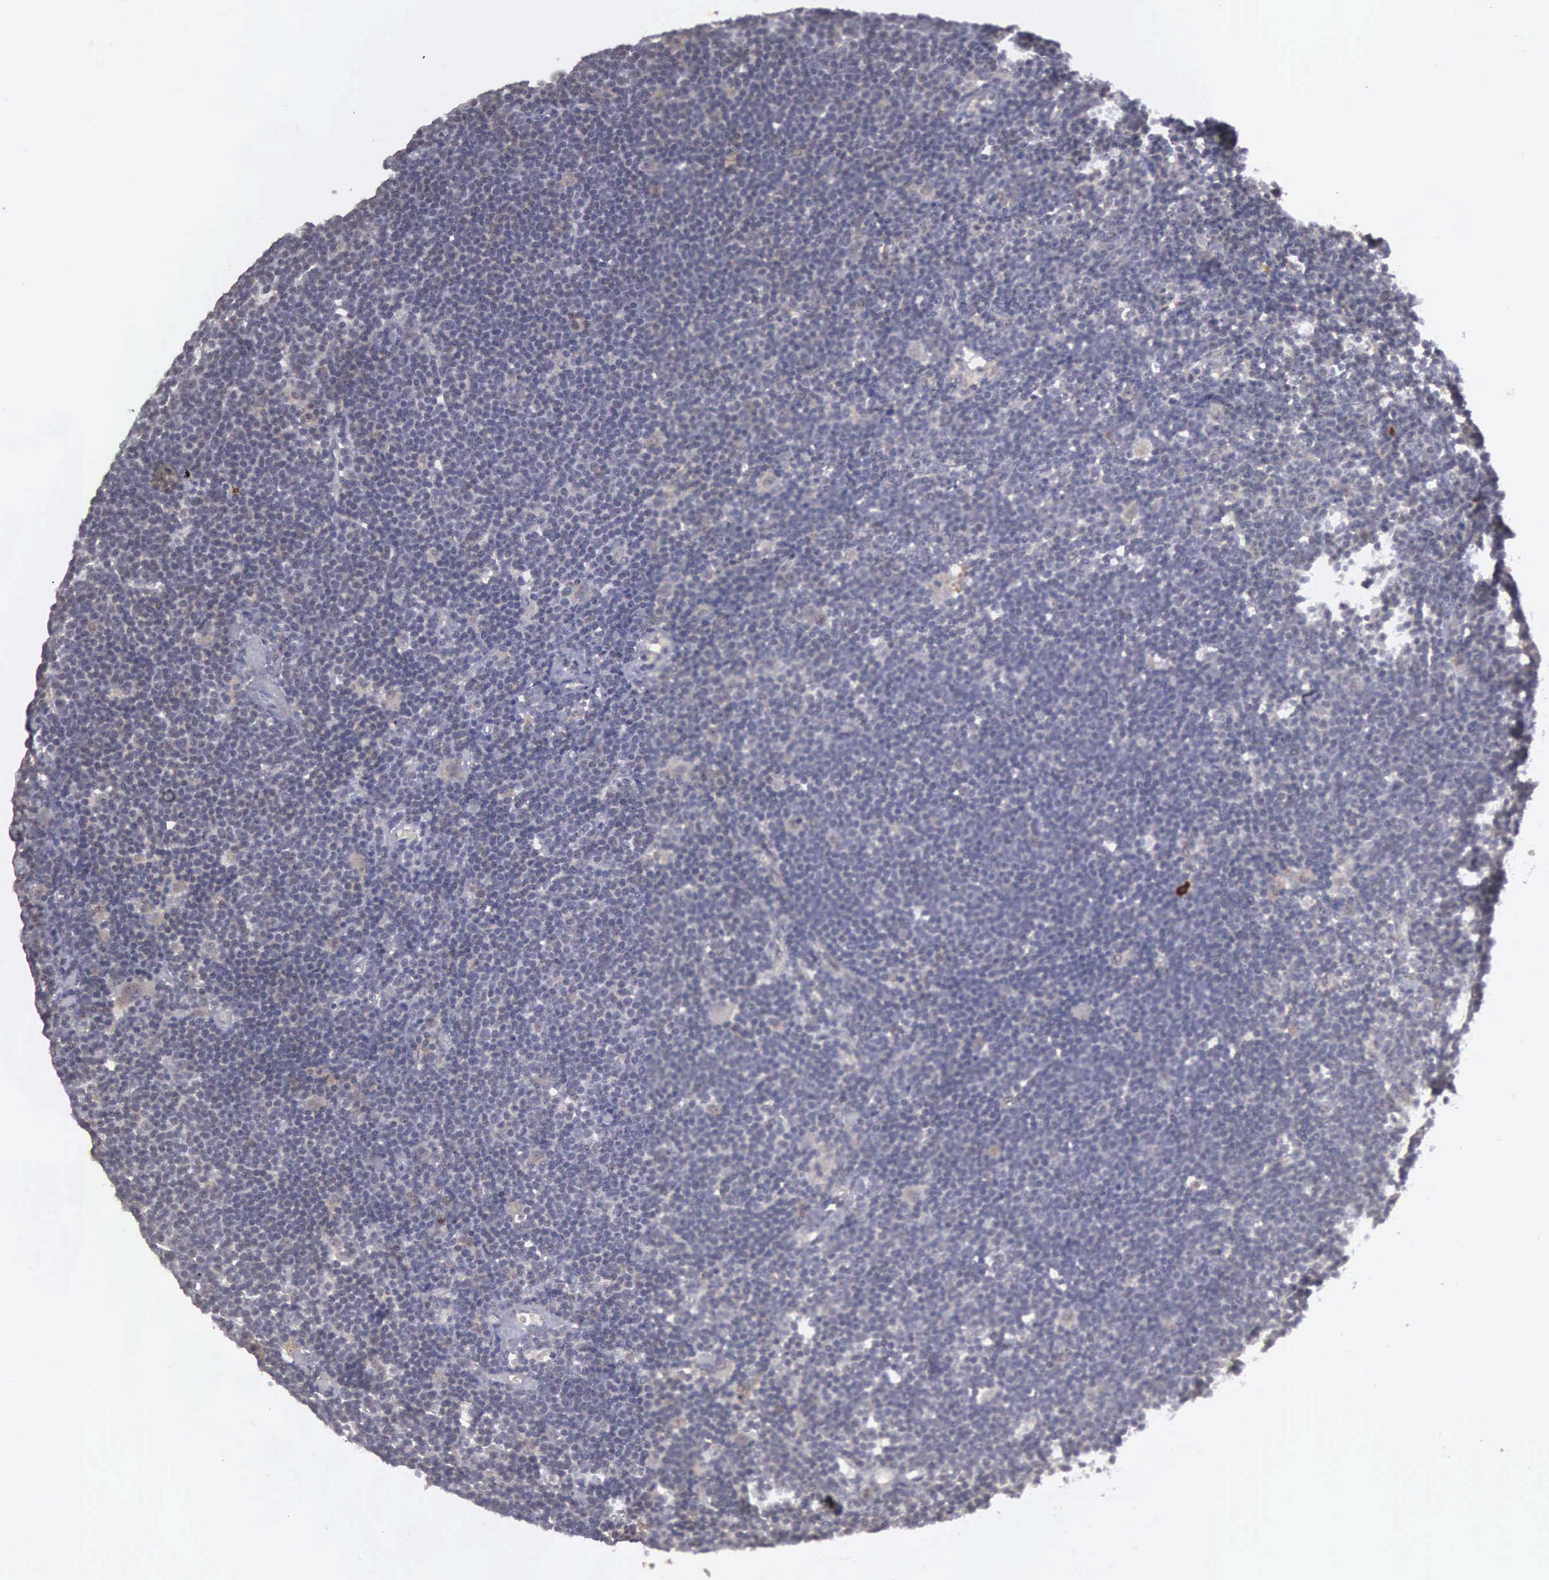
{"staining": {"intensity": "negative", "quantity": "none", "location": "none"}, "tissue": "lymphoma", "cell_type": "Tumor cells", "image_type": "cancer", "snomed": [{"axis": "morphology", "description": "Malignant lymphoma, non-Hodgkin's type, Low grade"}, {"axis": "topography", "description": "Lymph node"}], "caption": "A histopathology image of lymphoma stained for a protein reveals no brown staining in tumor cells.", "gene": "AMN", "patient": {"sex": "male", "age": 65}}